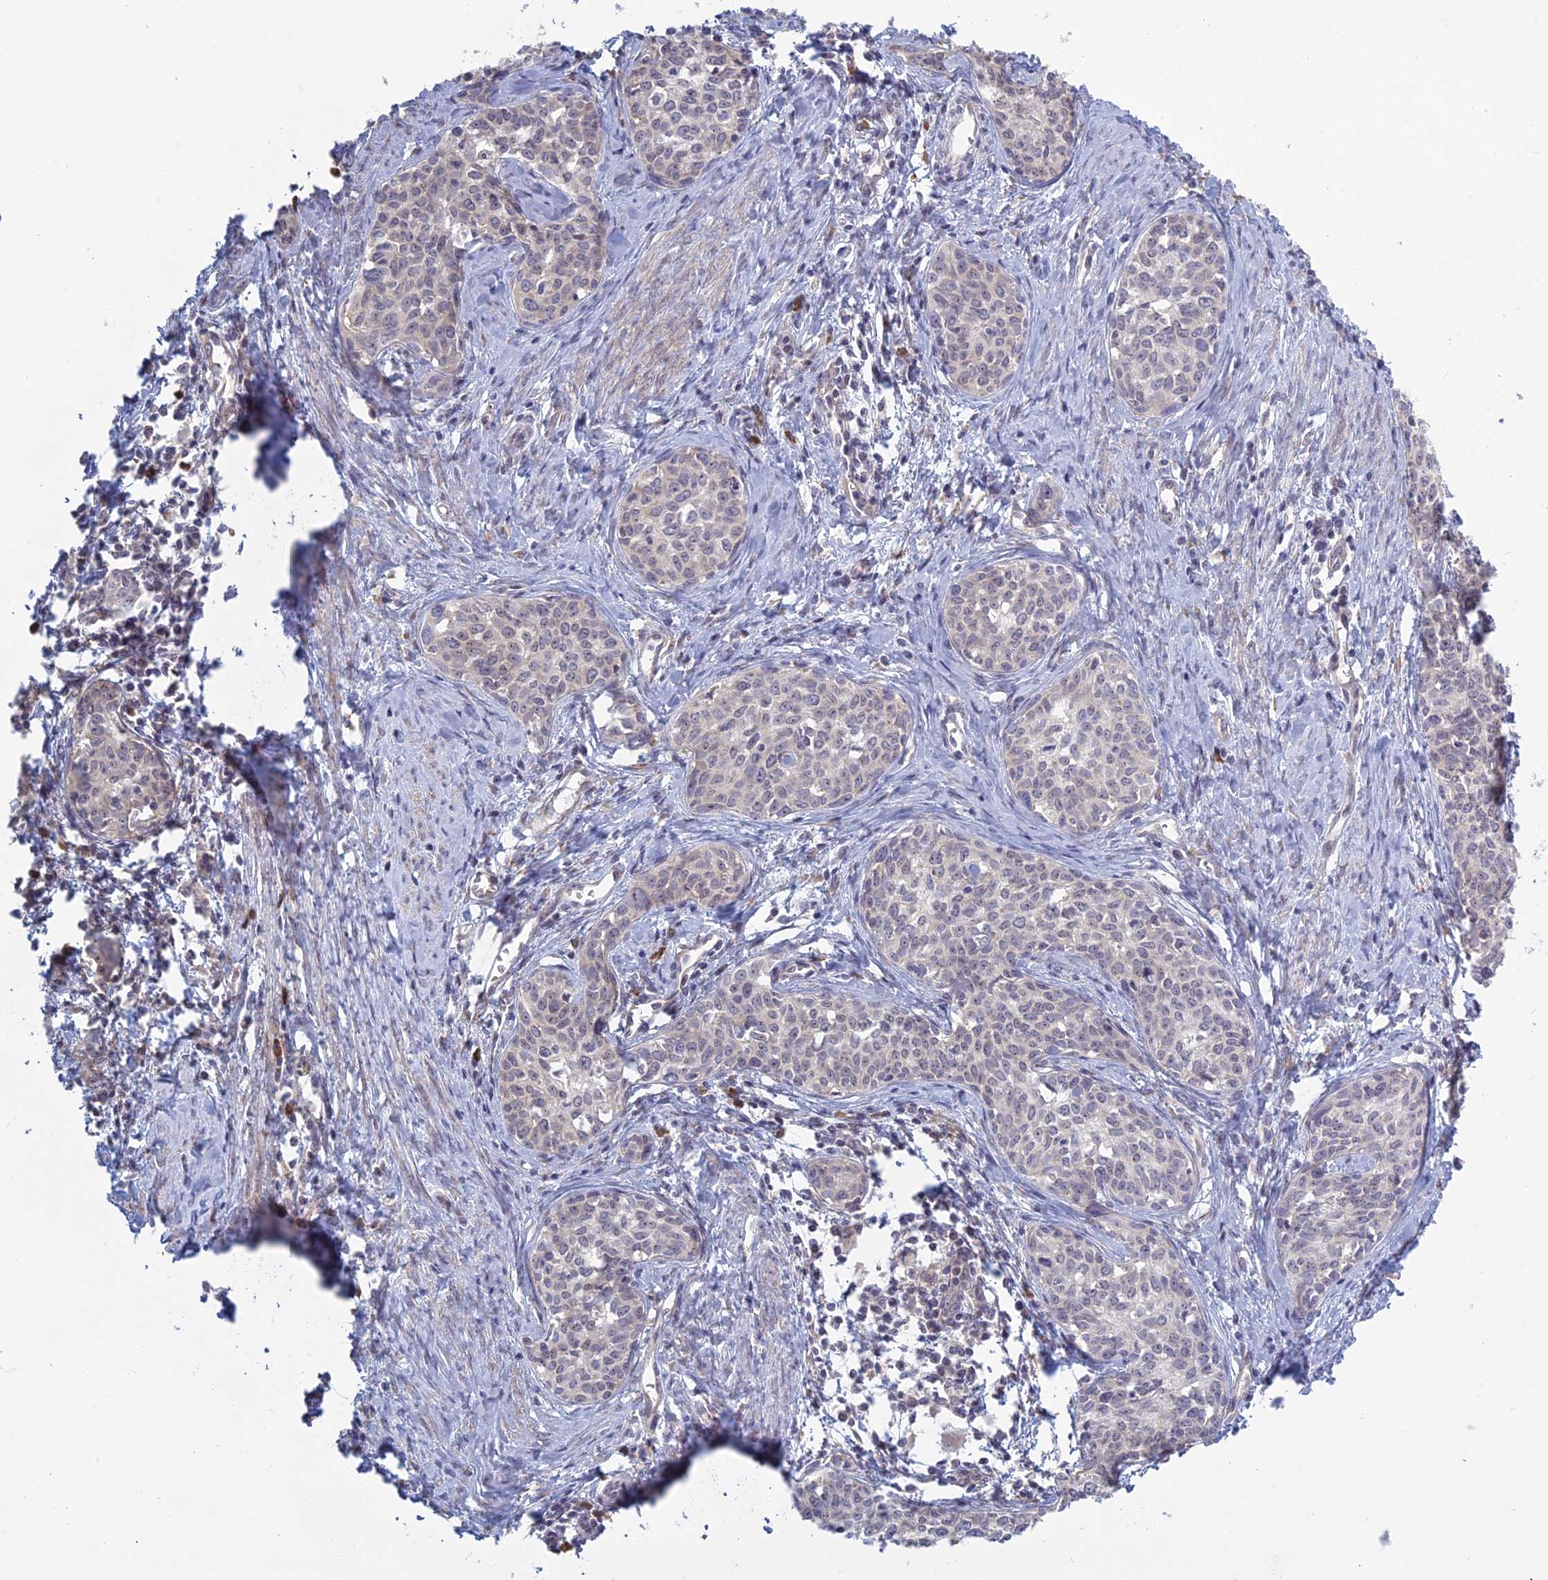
{"staining": {"intensity": "weak", "quantity": "<25%", "location": "cytoplasmic/membranous"}, "tissue": "cervical cancer", "cell_type": "Tumor cells", "image_type": "cancer", "snomed": [{"axis": "morphology", "description": "Squamous cell carcinoma, NOS"}, {"axis": "topography", "description": "Cervix"}], "caption": "Protein analysis of cervical cancer (squamous cell carcinoma) reveals no significant staining in tumor cells. (Brightfield microscopy of DAB immunohistochemistry at high magnification).", "gene": "RPS19BP1", "patient": {"sex": "female", "age": 52}}